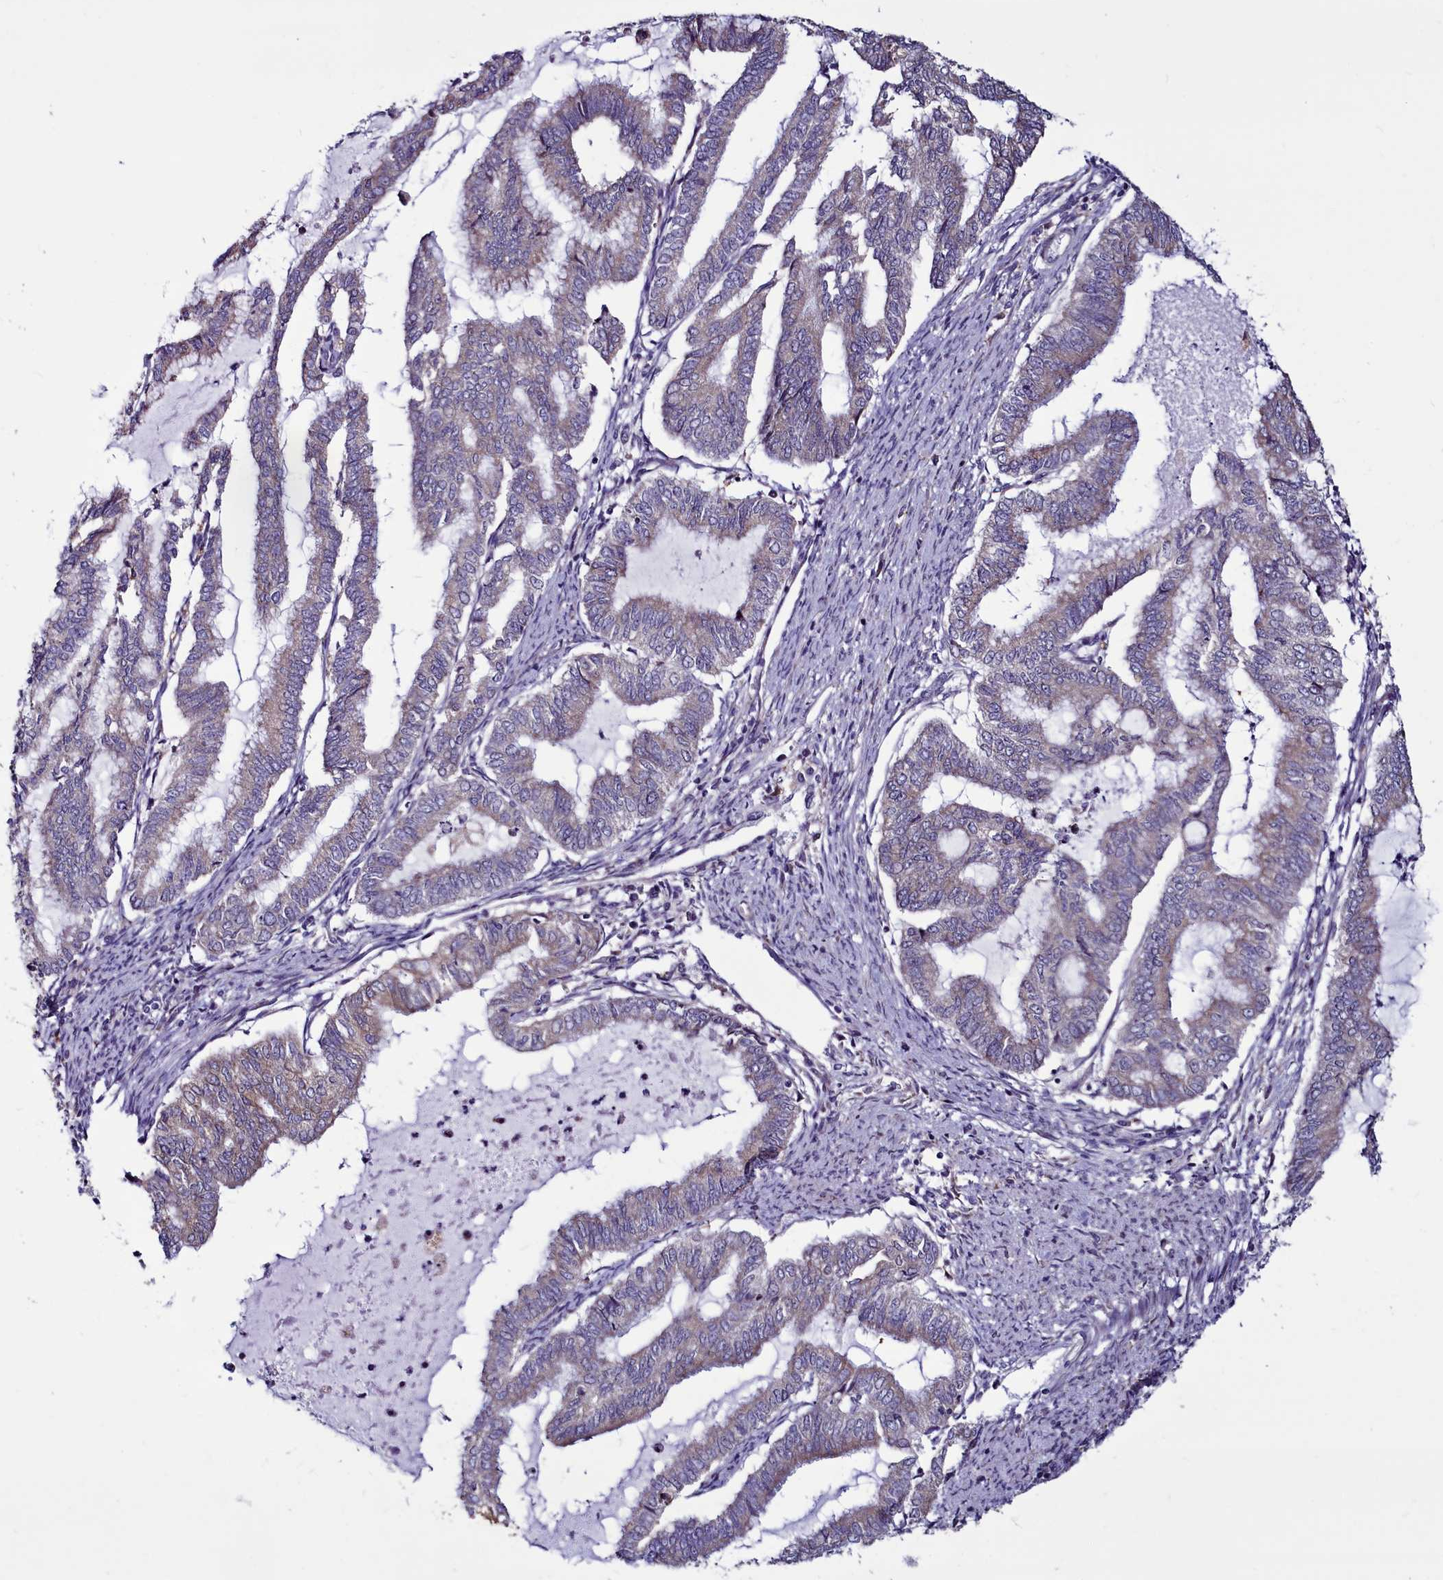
{"staining": {"intensity": "weak", "quantity": "25%-75%", "location": "cytoplasmic/membranous"}, "tissue": "endometrial cancer", "cell_type": "Tumor cells", "image_type": "cancer", "snomed": [{"axis": "morphology", "description": "Adenocarcinoma, NOS"}, {"axis": "topography", "description": "Endometrium"}], "caption": "IHC (DAB) staining of human endometrial cancer (adenocarcinoma) demonstrates weak cytoplasmic/membranous protein staining in about 25%-75% of tumor cells. (Stains: DAB (3,3'-diaminobenzidine) in brown, nuclei in blue, Microscopy: brightfield microscopy at high magnification).", "gene": "MCRIP1", "patient": {"sex": "female", "age": 79}}